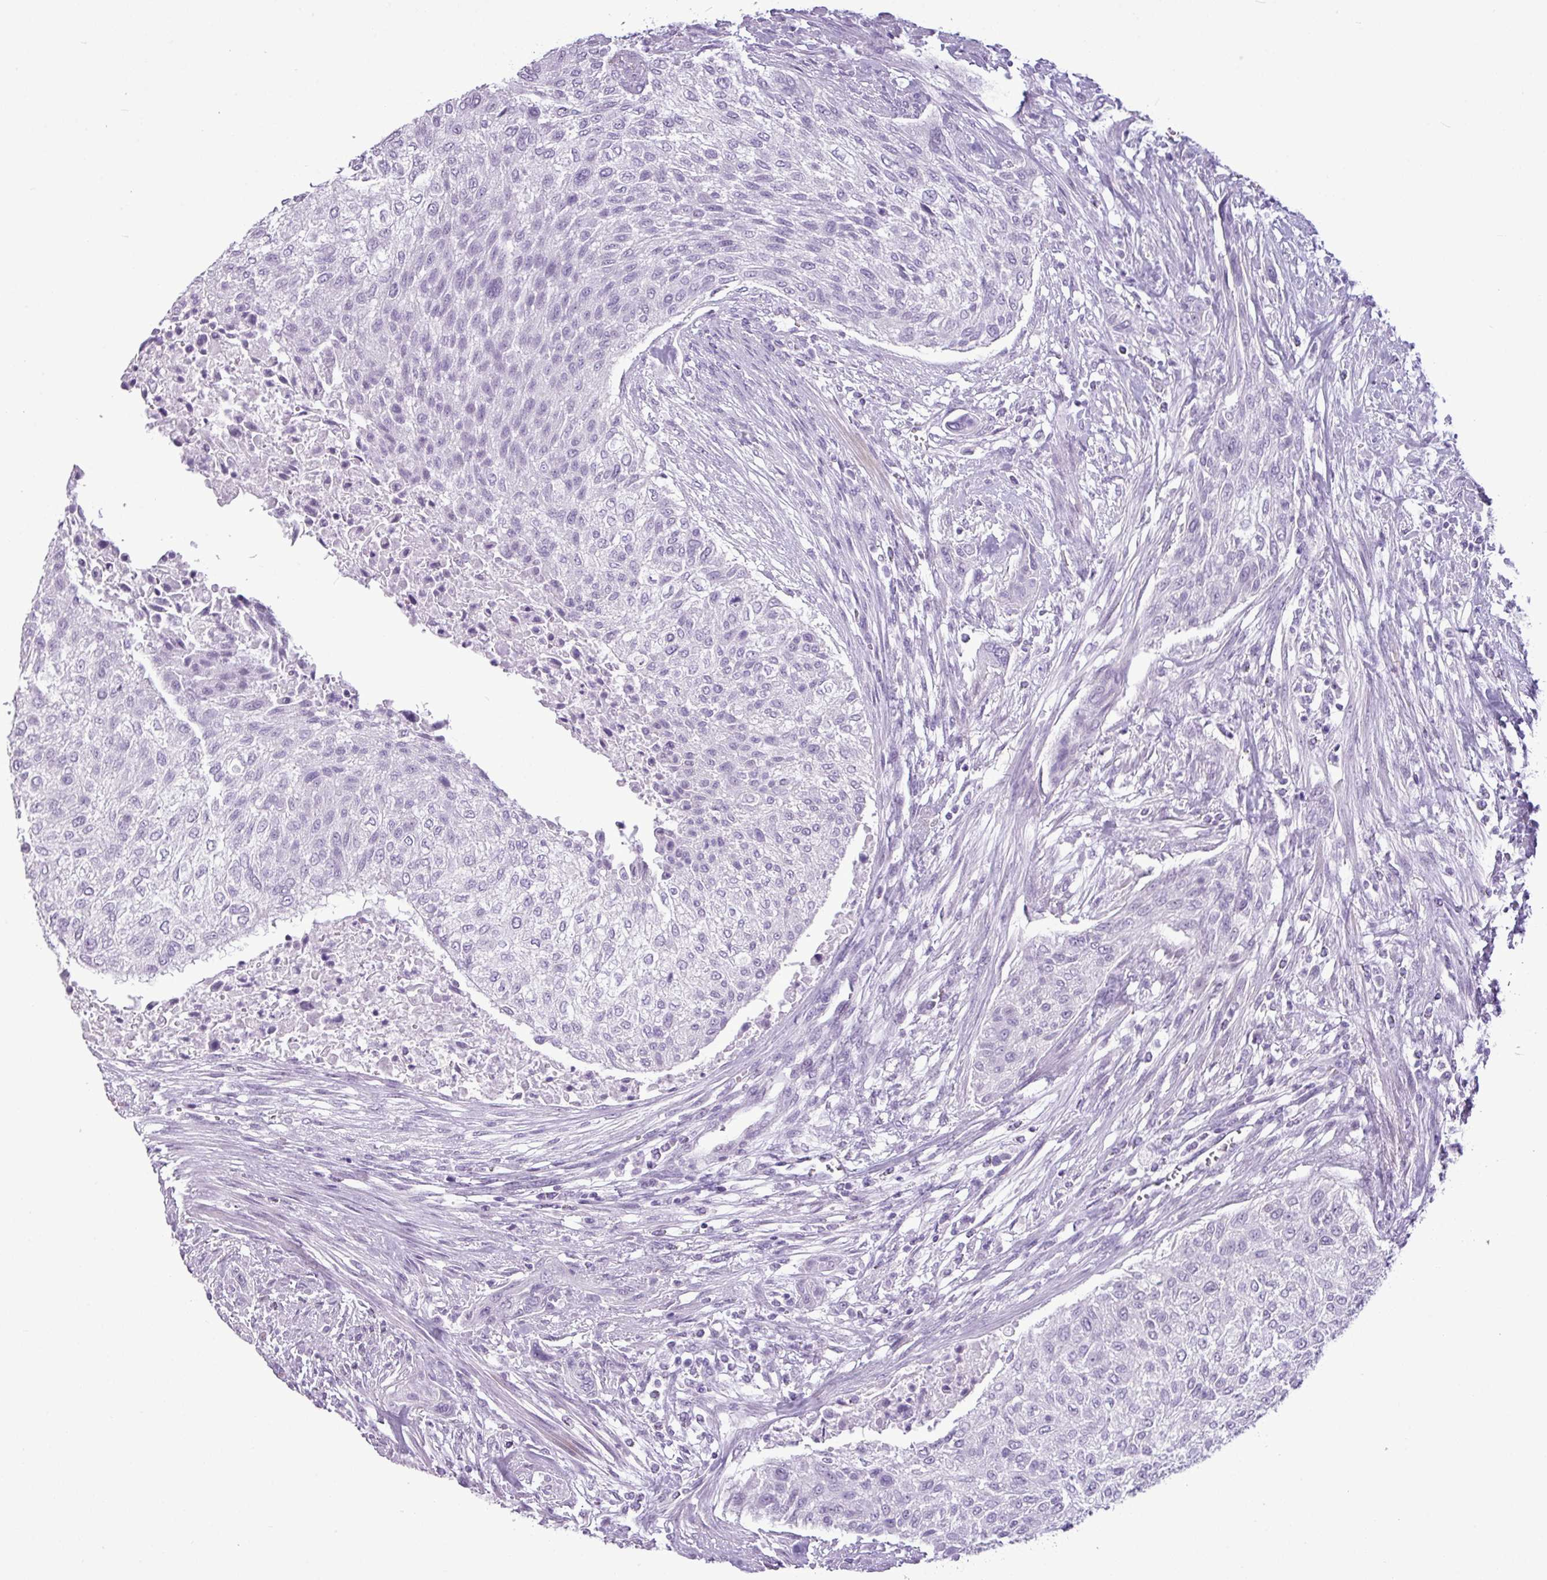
{"staining": {"intensity": "negative", "quantity": "none", "location": "none"}, "tissue": "urothelial cancer", "cell_type": "Tumor cells", "image_type": "cancer", "snomed": [{"axis": "morphology", "description": "Normal tissue, NOS"}, {"axis": "morphology", "description": "Urothelial carcinoma, NOS"}, {"axis": "topography", "description": "Urinary bladder"}, {"axis": "topography", "description": "Peripheral nerve tissue"}], "caption": "High power microscopy histopathology image of an immunohistochemistry (IHC) histopathology image of transitional cell carcinoma, revealing no significant staining in tumor cells.", "gene": "AMY2A", "patient": {"sex": "male", "age": 35}}